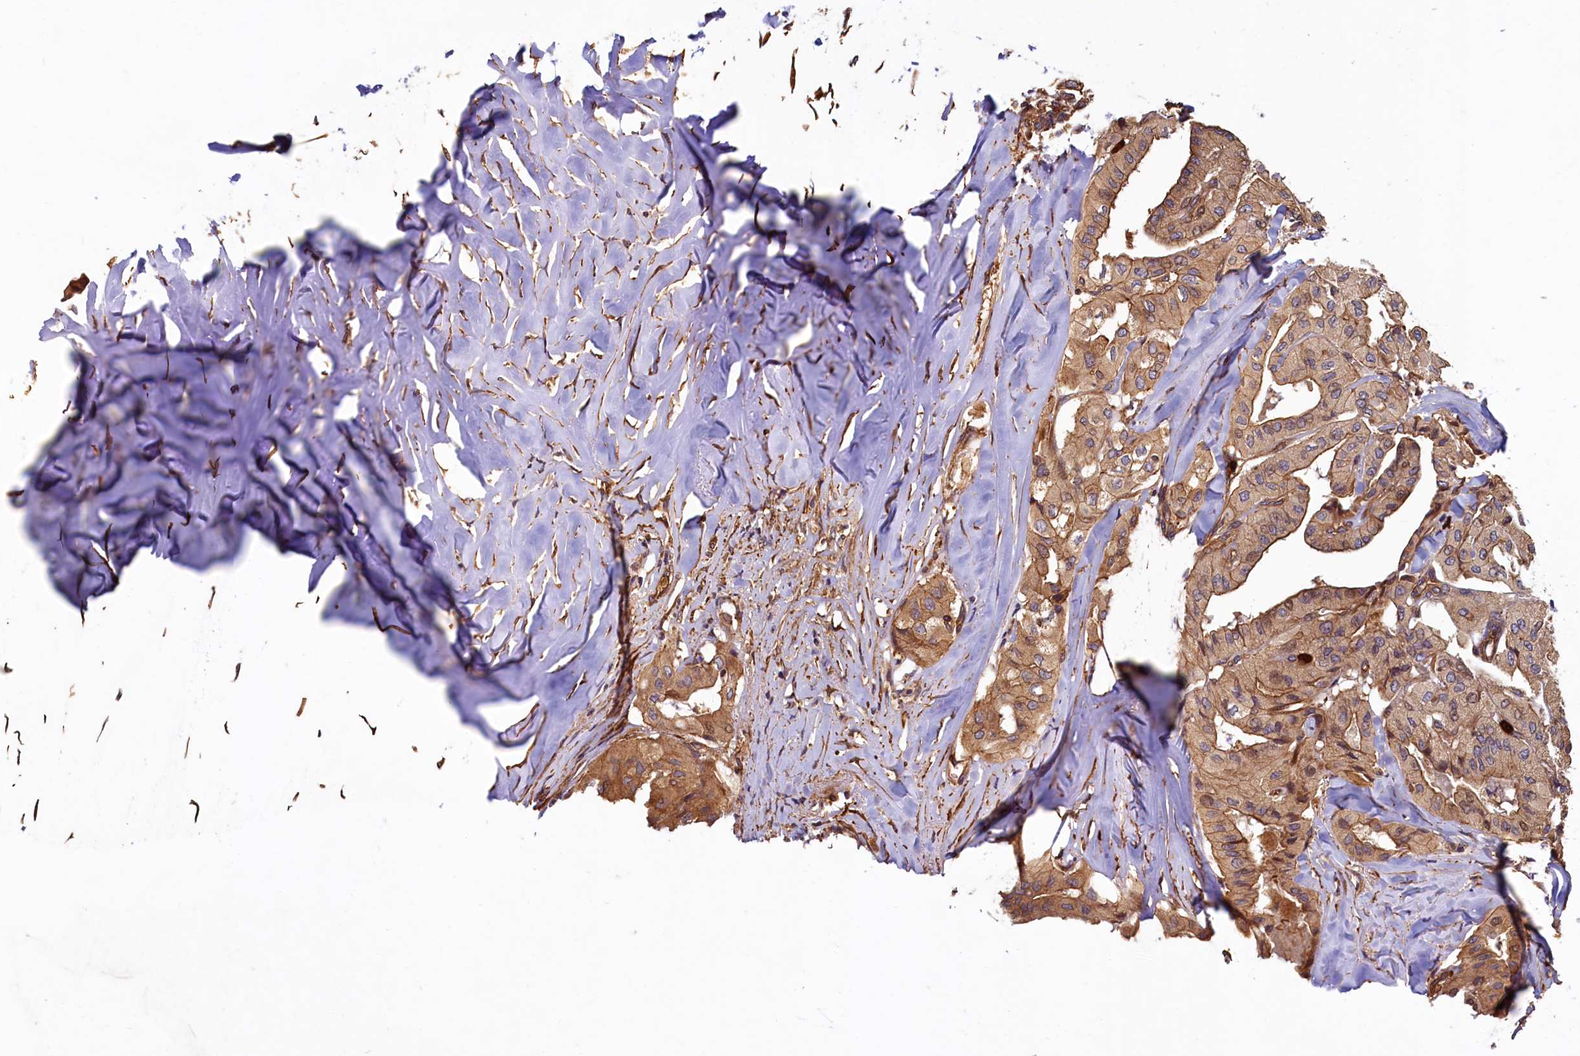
{"staining": {"intensity": "moderate", "quantity": ">75%", "location": "cytoplasmic/membranous"}, "tissue": "thyroid cancer", "cell_type": "Tumor cells", "image_type": "cancer", "snomed": [{"axis": "morphology", "description": "Papillary adenocarcinoma, NOS"}, {"axis": "topography", "description": "Thyroid gland"}], "caption": "Immunohistochemical staining of human thyroid papillary adenocarcinoma demonstrates medium levels of moderate cytoplasmic/membranous positivity in about >75% of tumor cells.", "gene": "CCDC102B", "patient": {"sex": "female", "age": 59}}